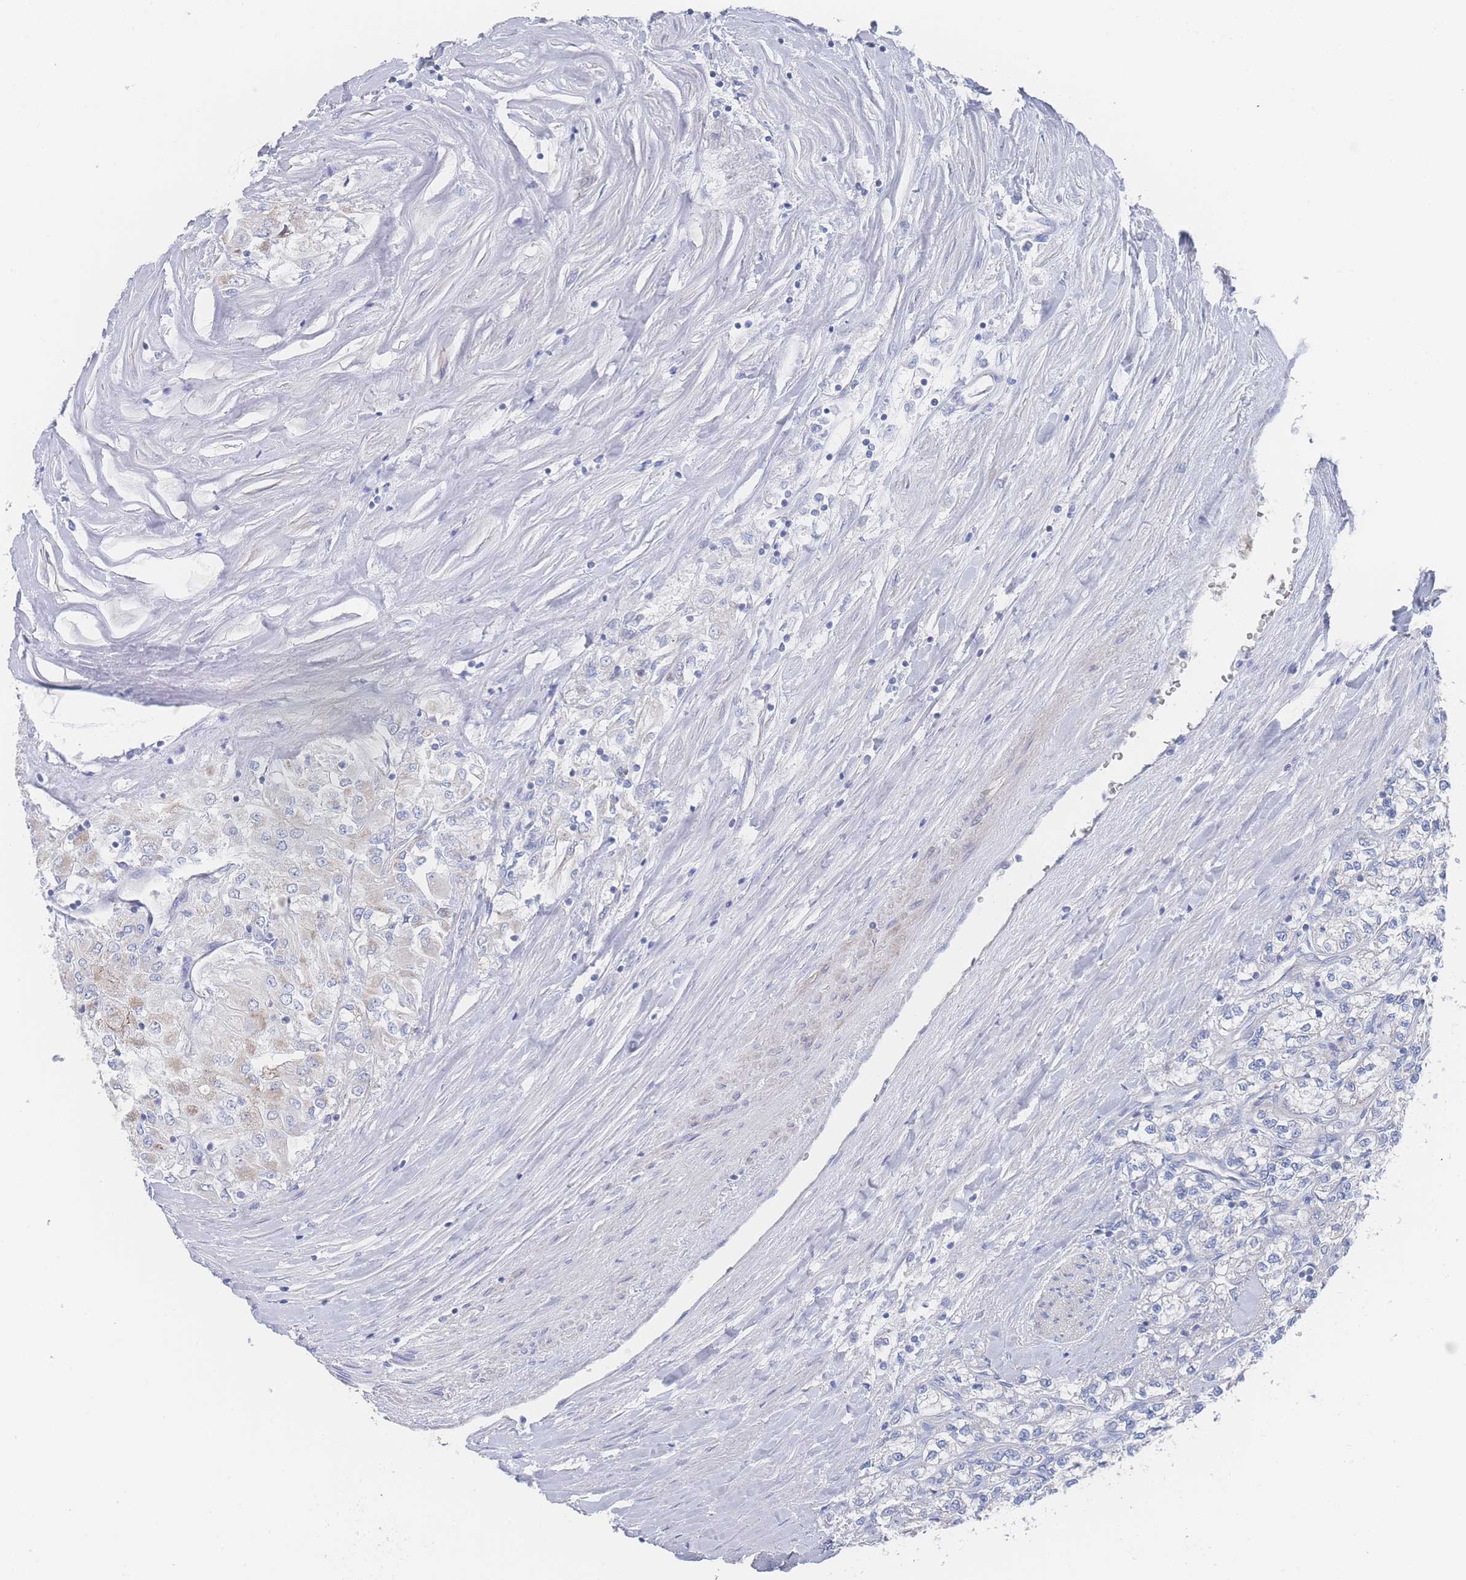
{"staining": {"intensity": "negative", "quantity": "none", "location": "none"}, "tissue": "renal cancer", "cell_type": "Tumor cells", "image_type": "cancer", "snomed": [{"axis": "morphology", "description": "Adenocarcinoma, NOS"}, {"axis": "topography", "description": "Kidney"}], "caption": "Tumor cells are negative for brown protein staining in renal adenocarcinoma.", "gene": "SNPH", "patient": {"sex": "male", "age": 80}}